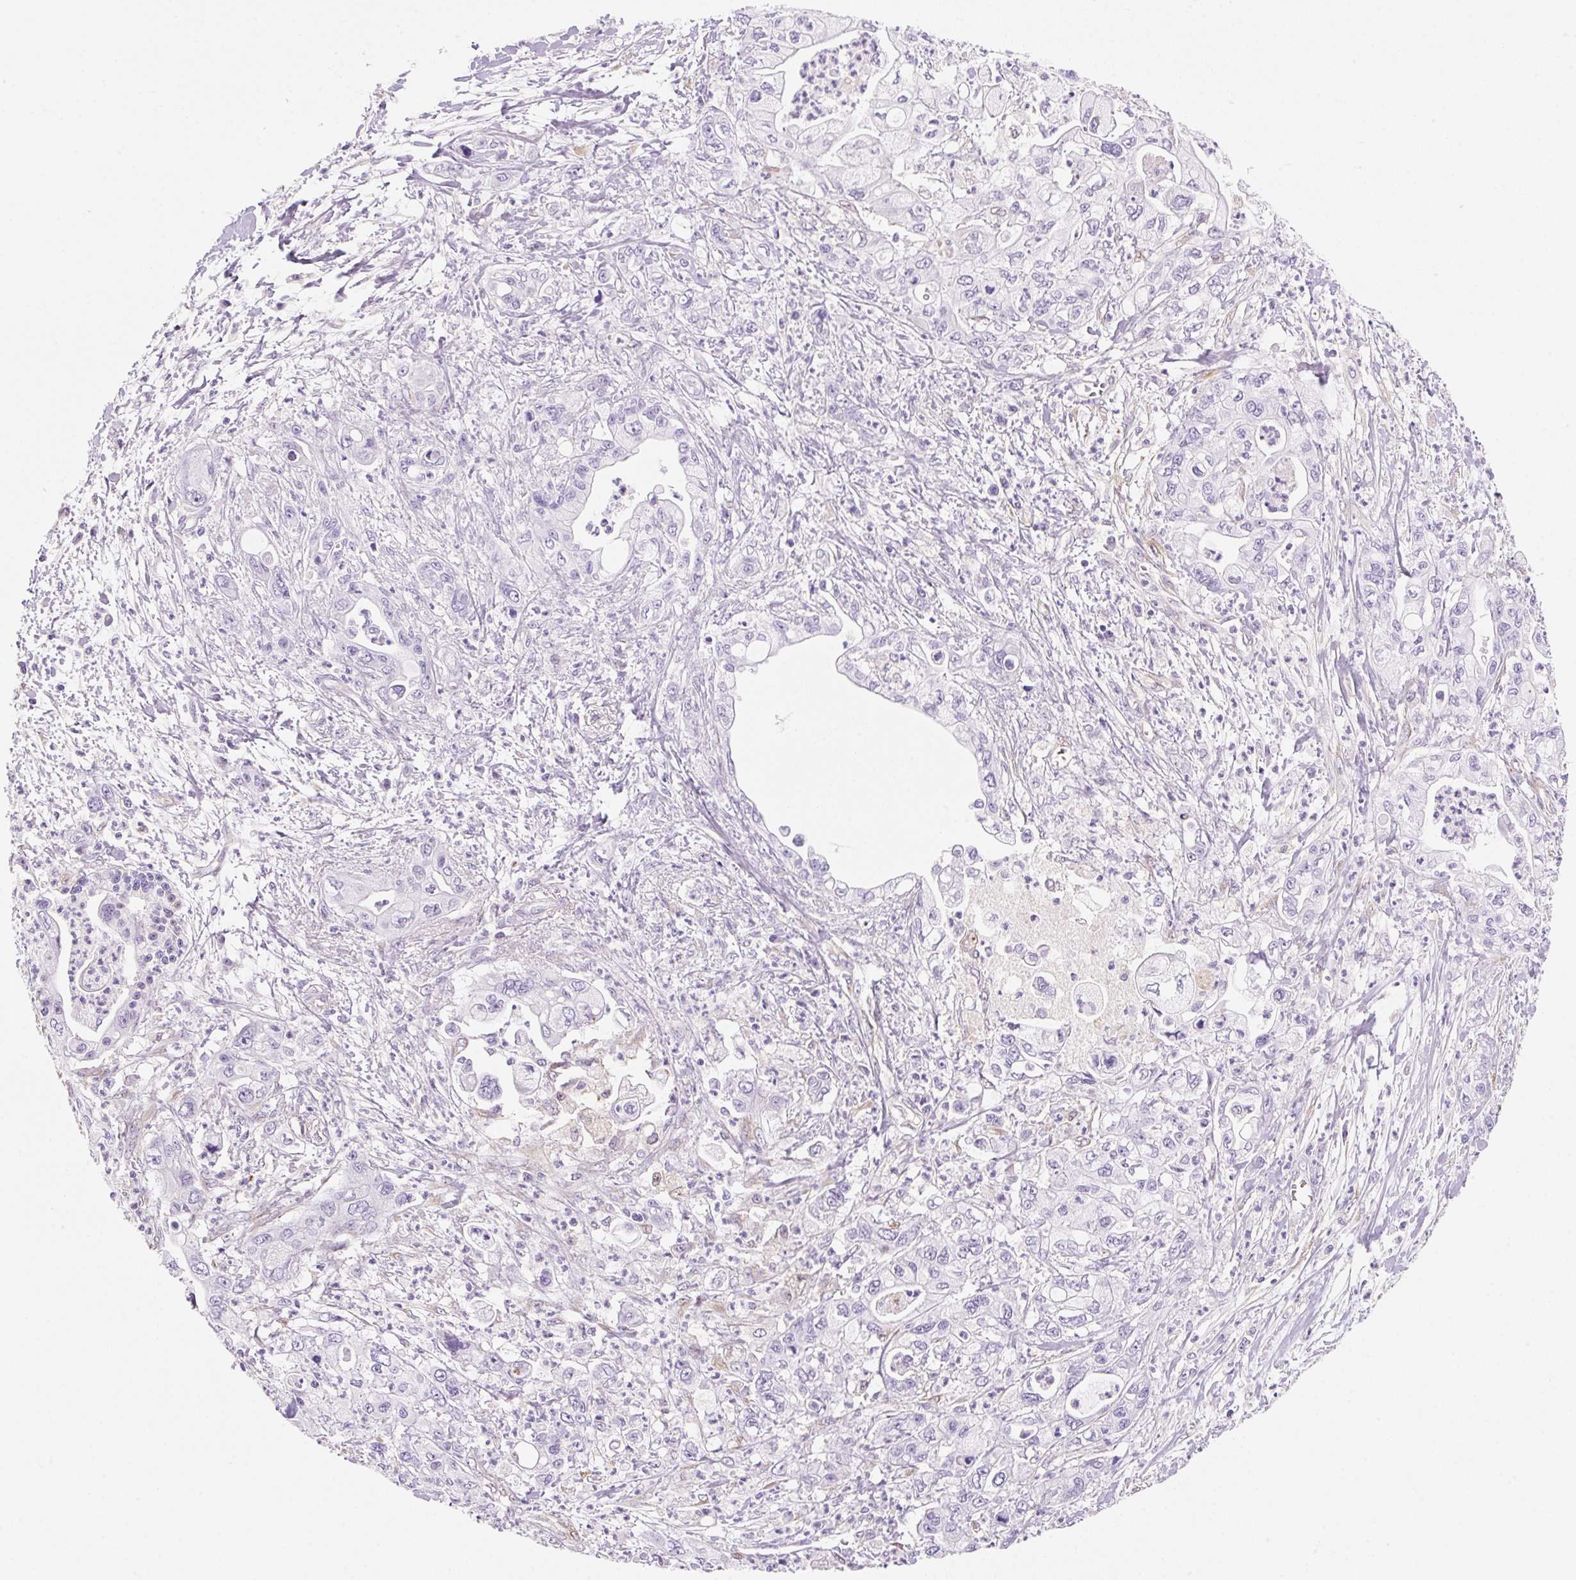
{"staining": {"intensity": "negative", "quantity": "none", "location": "none"}, "tissue": "pancreatic cancer", "cell_type": "Tumor cells", "image_type": "cancer", "snomed": [{"axis": "morphology", "description": "Adenocarcinoma, NOS"}, {"axis": "topography", "description": "Pancreas"}], "caption": "DAB (3,3'-diaminobenzidine) immunohistochemical staining of pancreatic cancer exhibits no significant positivity in tumor cells.", "gene": "FABP5", "patient": {"sex": "male", "age": 61}}